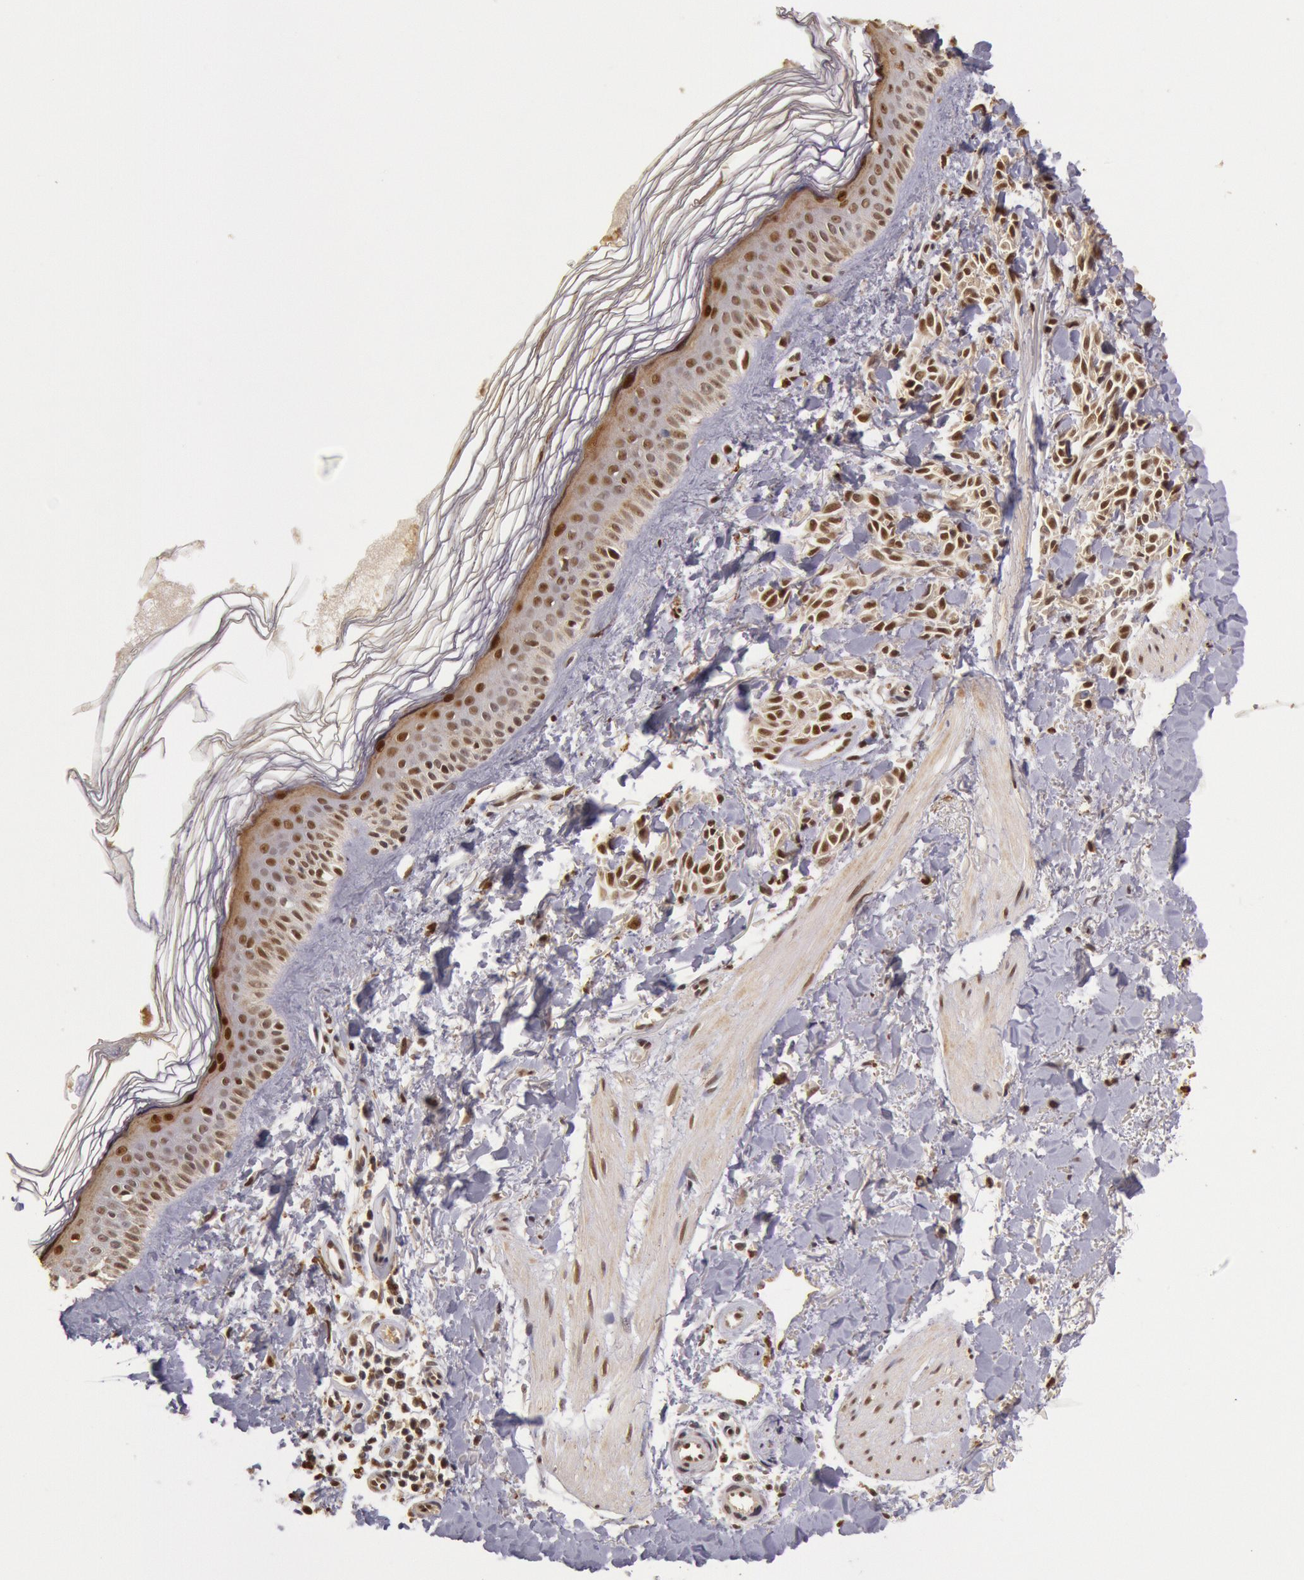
{"staining": {"intensity": "moderate", "quantity": ">75%", "location": "nuclear"}, "tissue": "melanoma", "cell_type": "Tumor cells", "image_type": "cancer", "snomed": [{"axis": "morphology", "description": "Malignant melanoma, NOS"}, {"axis": "topography", "description": "Skin"}], "caption": "Melanoma was stained to show a protein in brown. There is medium levels of moderate nuclear staining in approximately >75% of tumor cells.", "gene": "LIG4", "patient": {"sex": "female", "age": 73}}